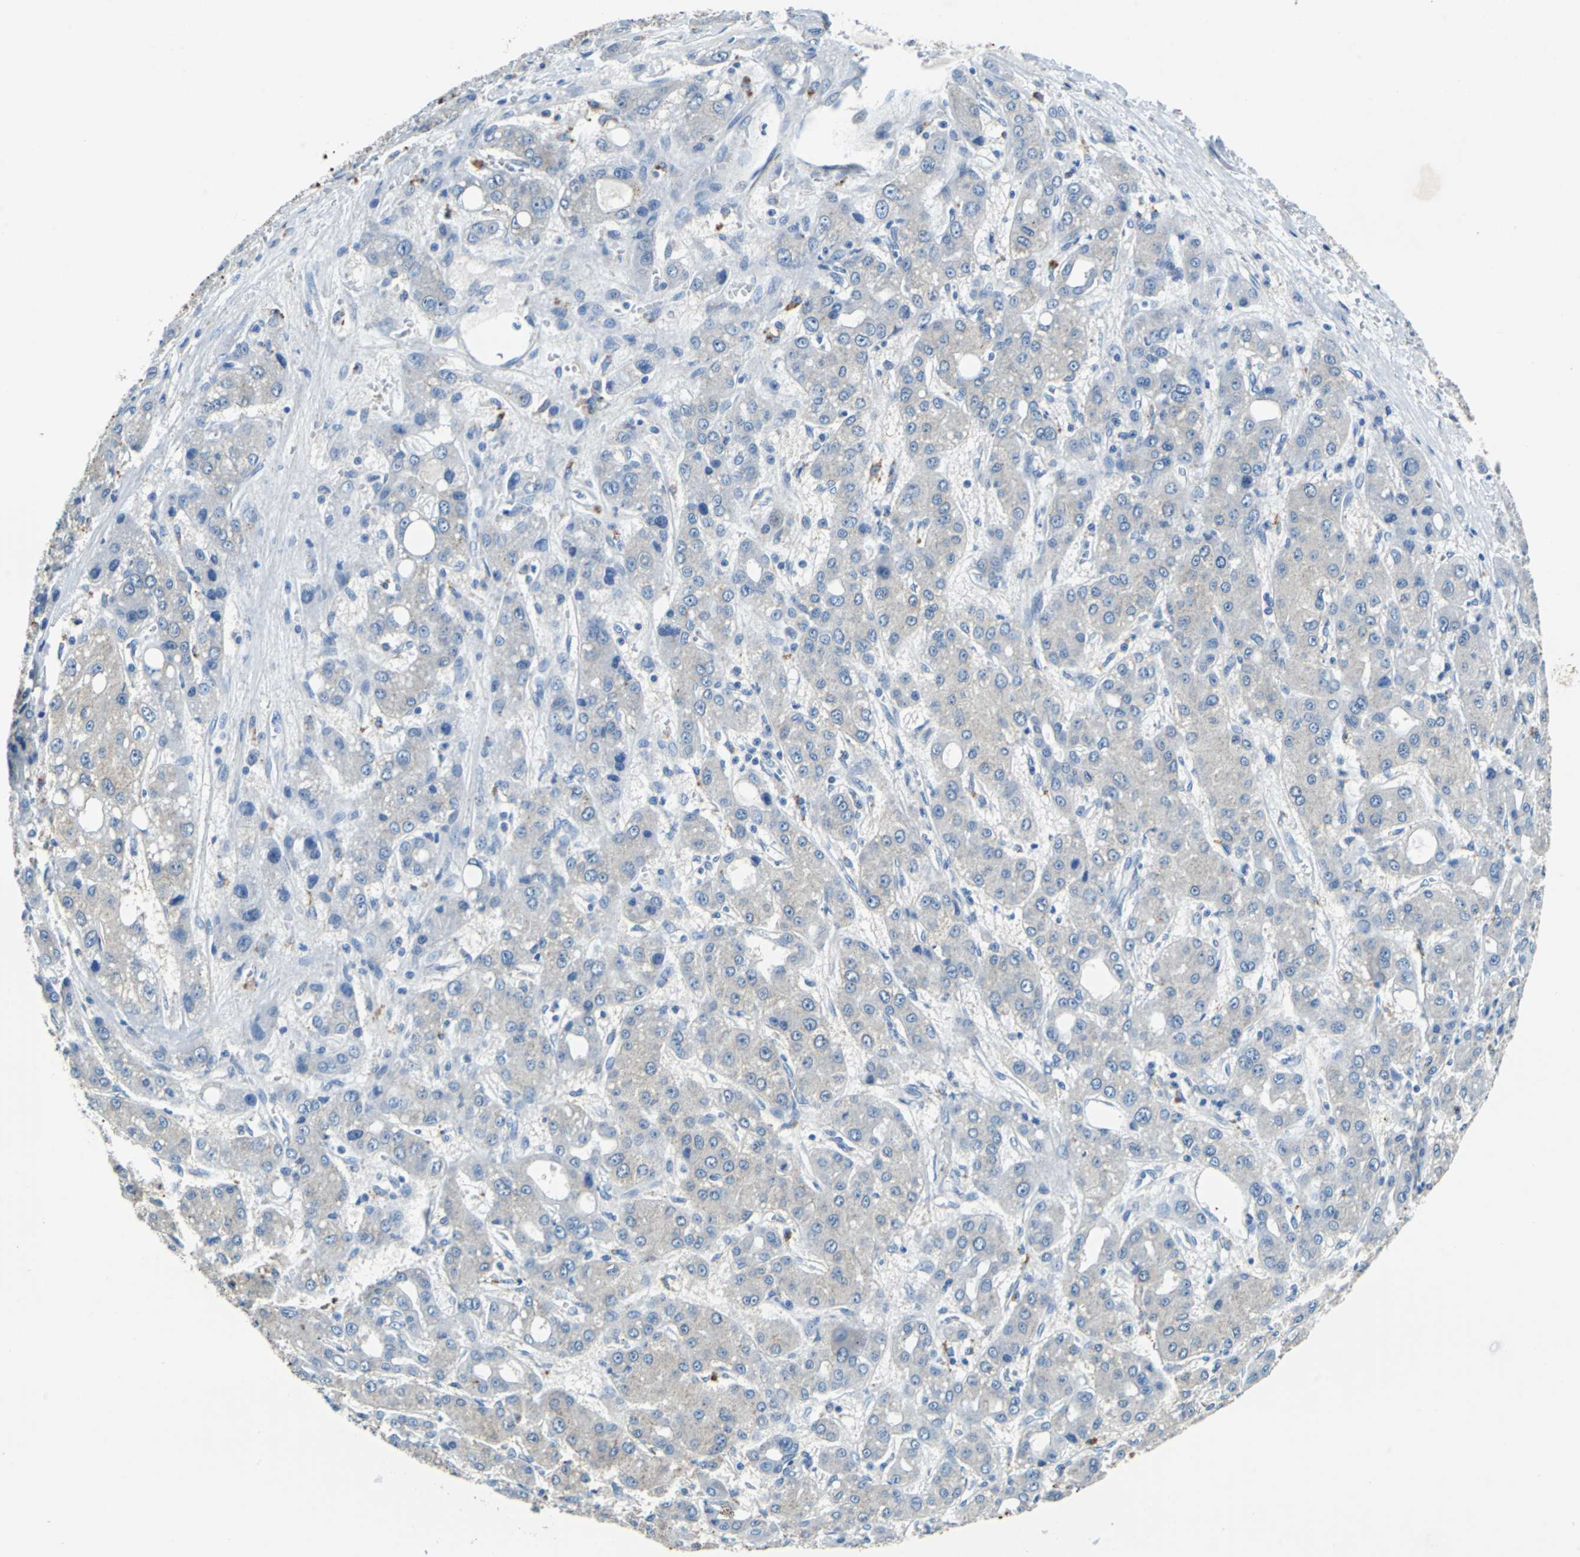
{"staining": {"intensity": "negative", "quantity": "none", "location": "none"}, "tissue": "liver cancer", "cell_type": "Tumor cells", "image_type": "cancer", "snomed": [{"axis": "morphology", "description": "Carcinoma, Hepatocellular, NOS"}, {"axis": "topography", "description": "Liver"}], "caption": "DAB immunohistochemical staining of liver cancer (hepatocellular carcinoma) displays no significant positivity in tumor cells.", "gene": "TEX264", "patient": {"sex": "male", "age": 55}}